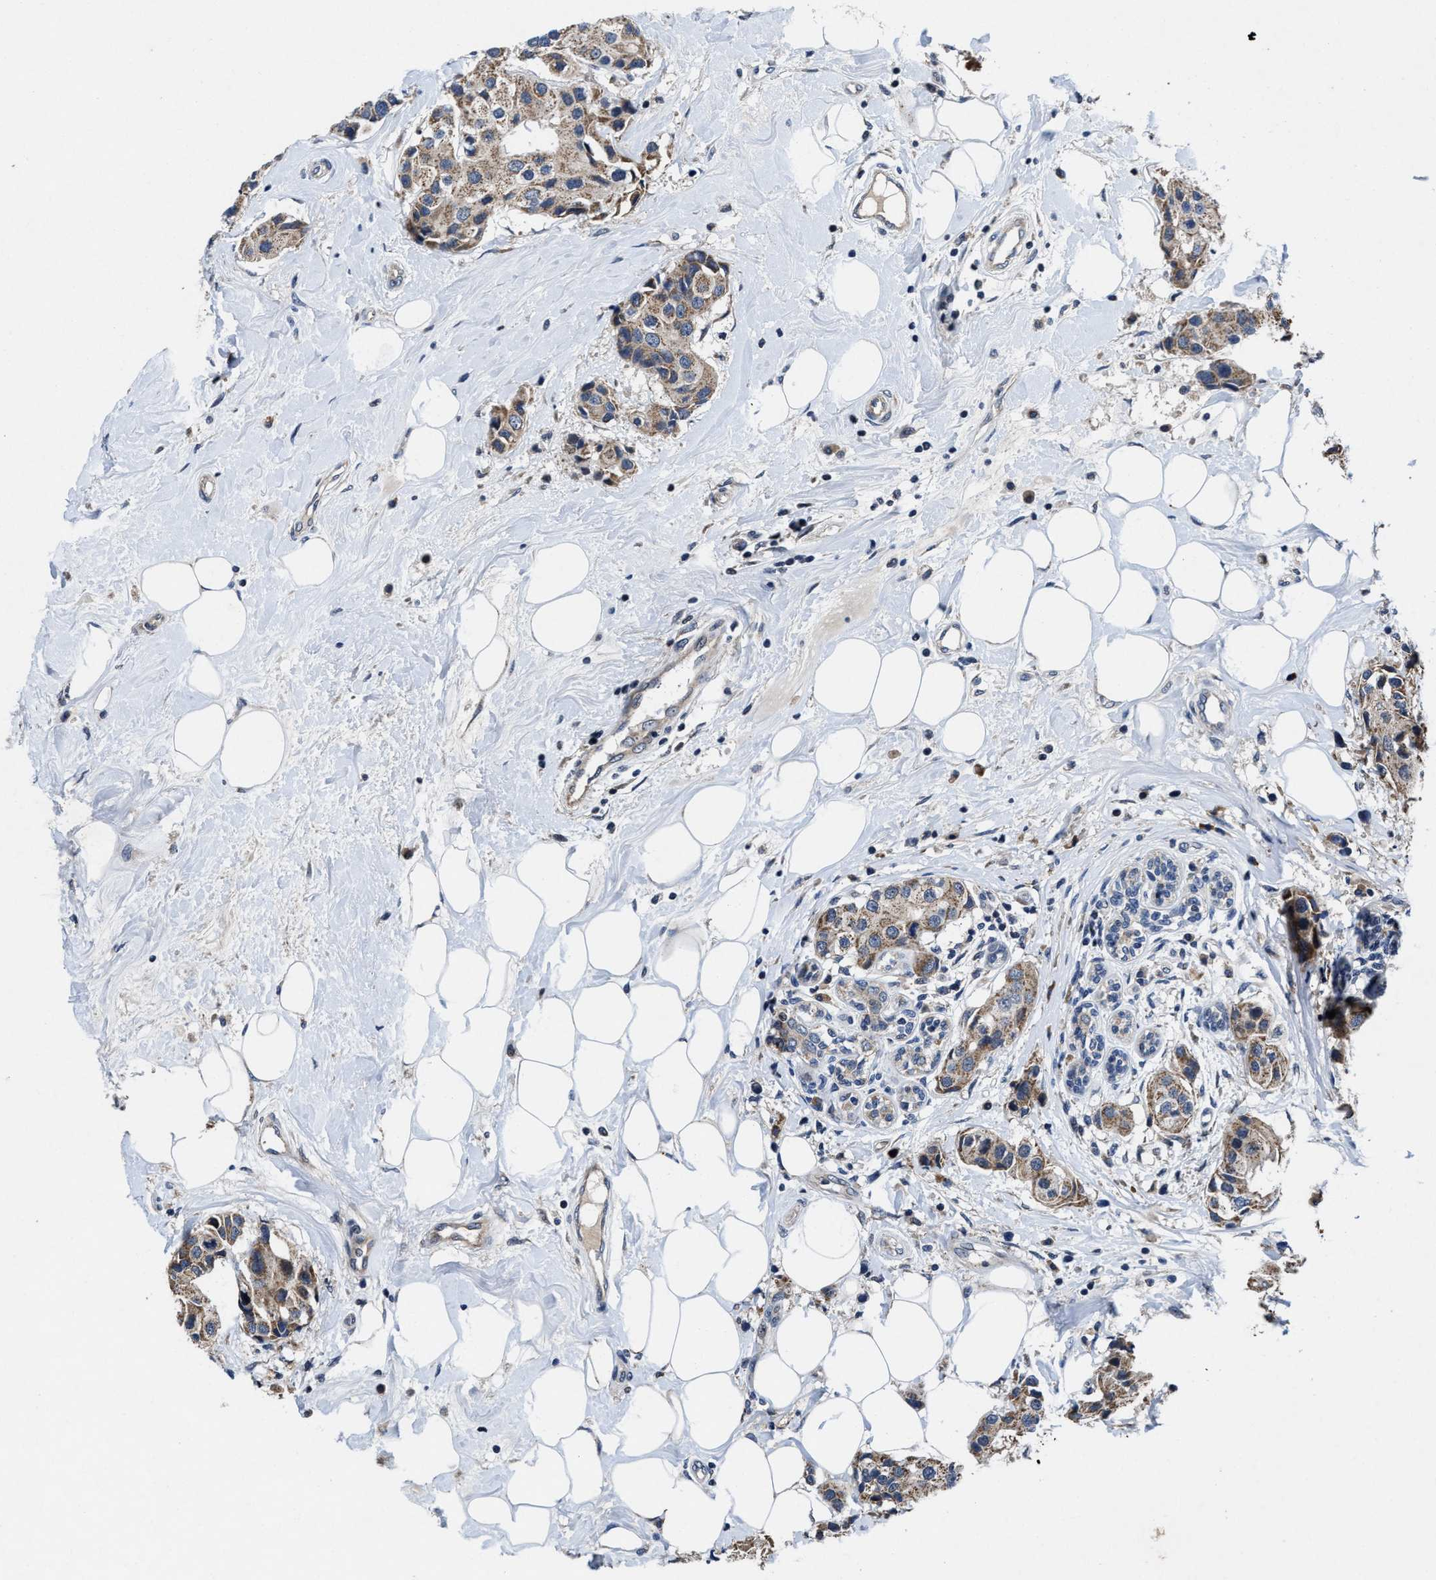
{"staining": {"intensity": "weak", "quantity": ">75%", "location": "cytoplasmic/membranous"}, "tissue": "breast cancer", "cell_type": "Tumor cells", "image_type": "cancer", "snomed": [{"axis": "morphology", "description": "Normal tissue, NOS"}, {"axis": "morphology", "description": "Duct carcinoma"}, {"axis": "topography", "description": "Breast"}], "caption": "The histopathology image shows immunohistochemical staining of invasive ductal carcinoma (breast). There is weak cytoplasmic/membranous positivity is present in approximately >75% of tumor cells. Nuclei are stained in blue.", "gene": "TMEM53", "patient": {"sex": "female", "age": 39}}